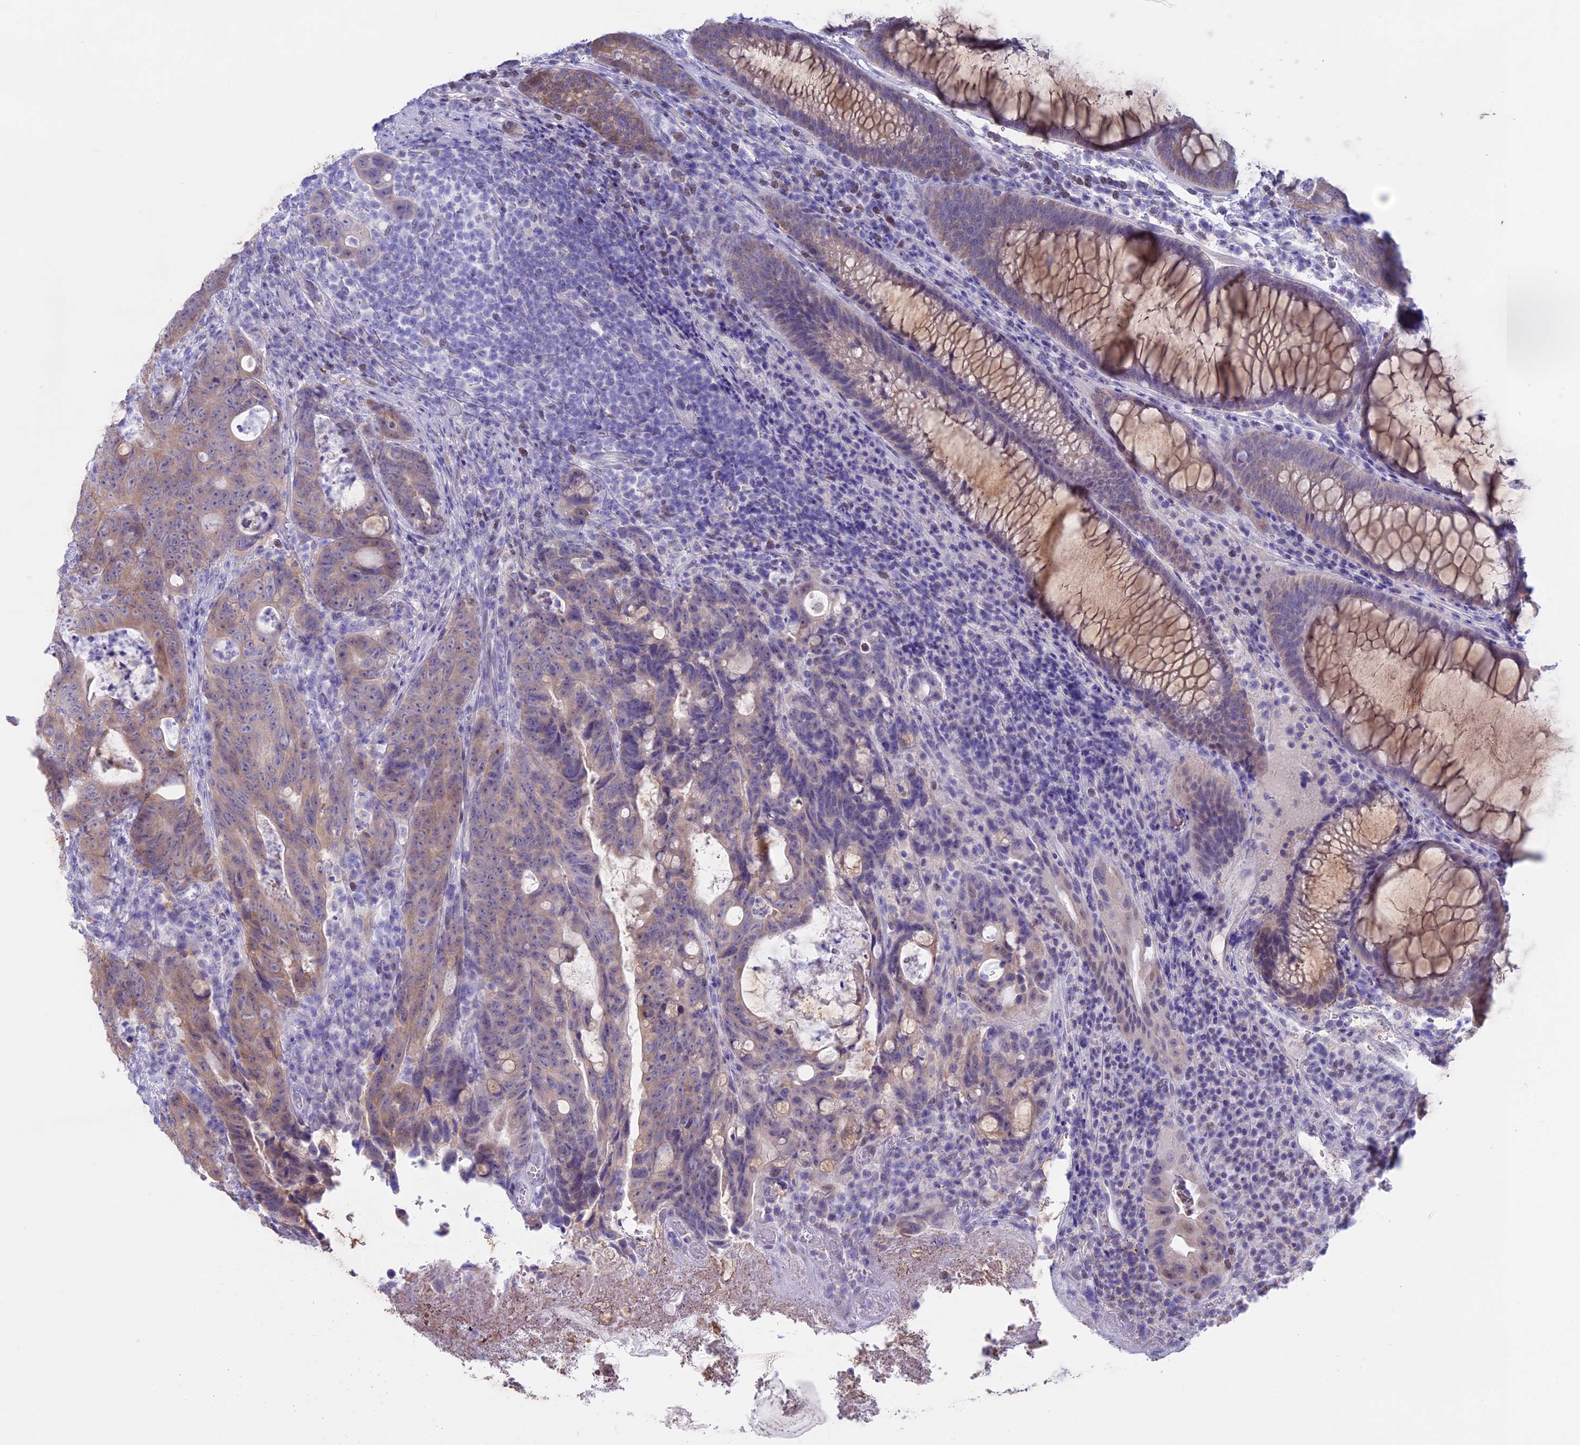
{"staining": {"intensity": "weak", "quantity": "<25%", "location": "cytoplasmic/membranous"}, "tissue": "colorectal cancer", "cell_type": "Tumor cells", "image_type": "cancer", "snomed": [{"axis": "morphology", "description": "Adenocarcinoma, NOS"}, {"axis": "topography", "description": "Colon"}], "caption": "Immunohistochemistry of colorectal cancer (adenocarcinoma) shows no expression in tumor cells.", "gene": "LHFPL2", "patient": {"sex": "female", "age": 82}}